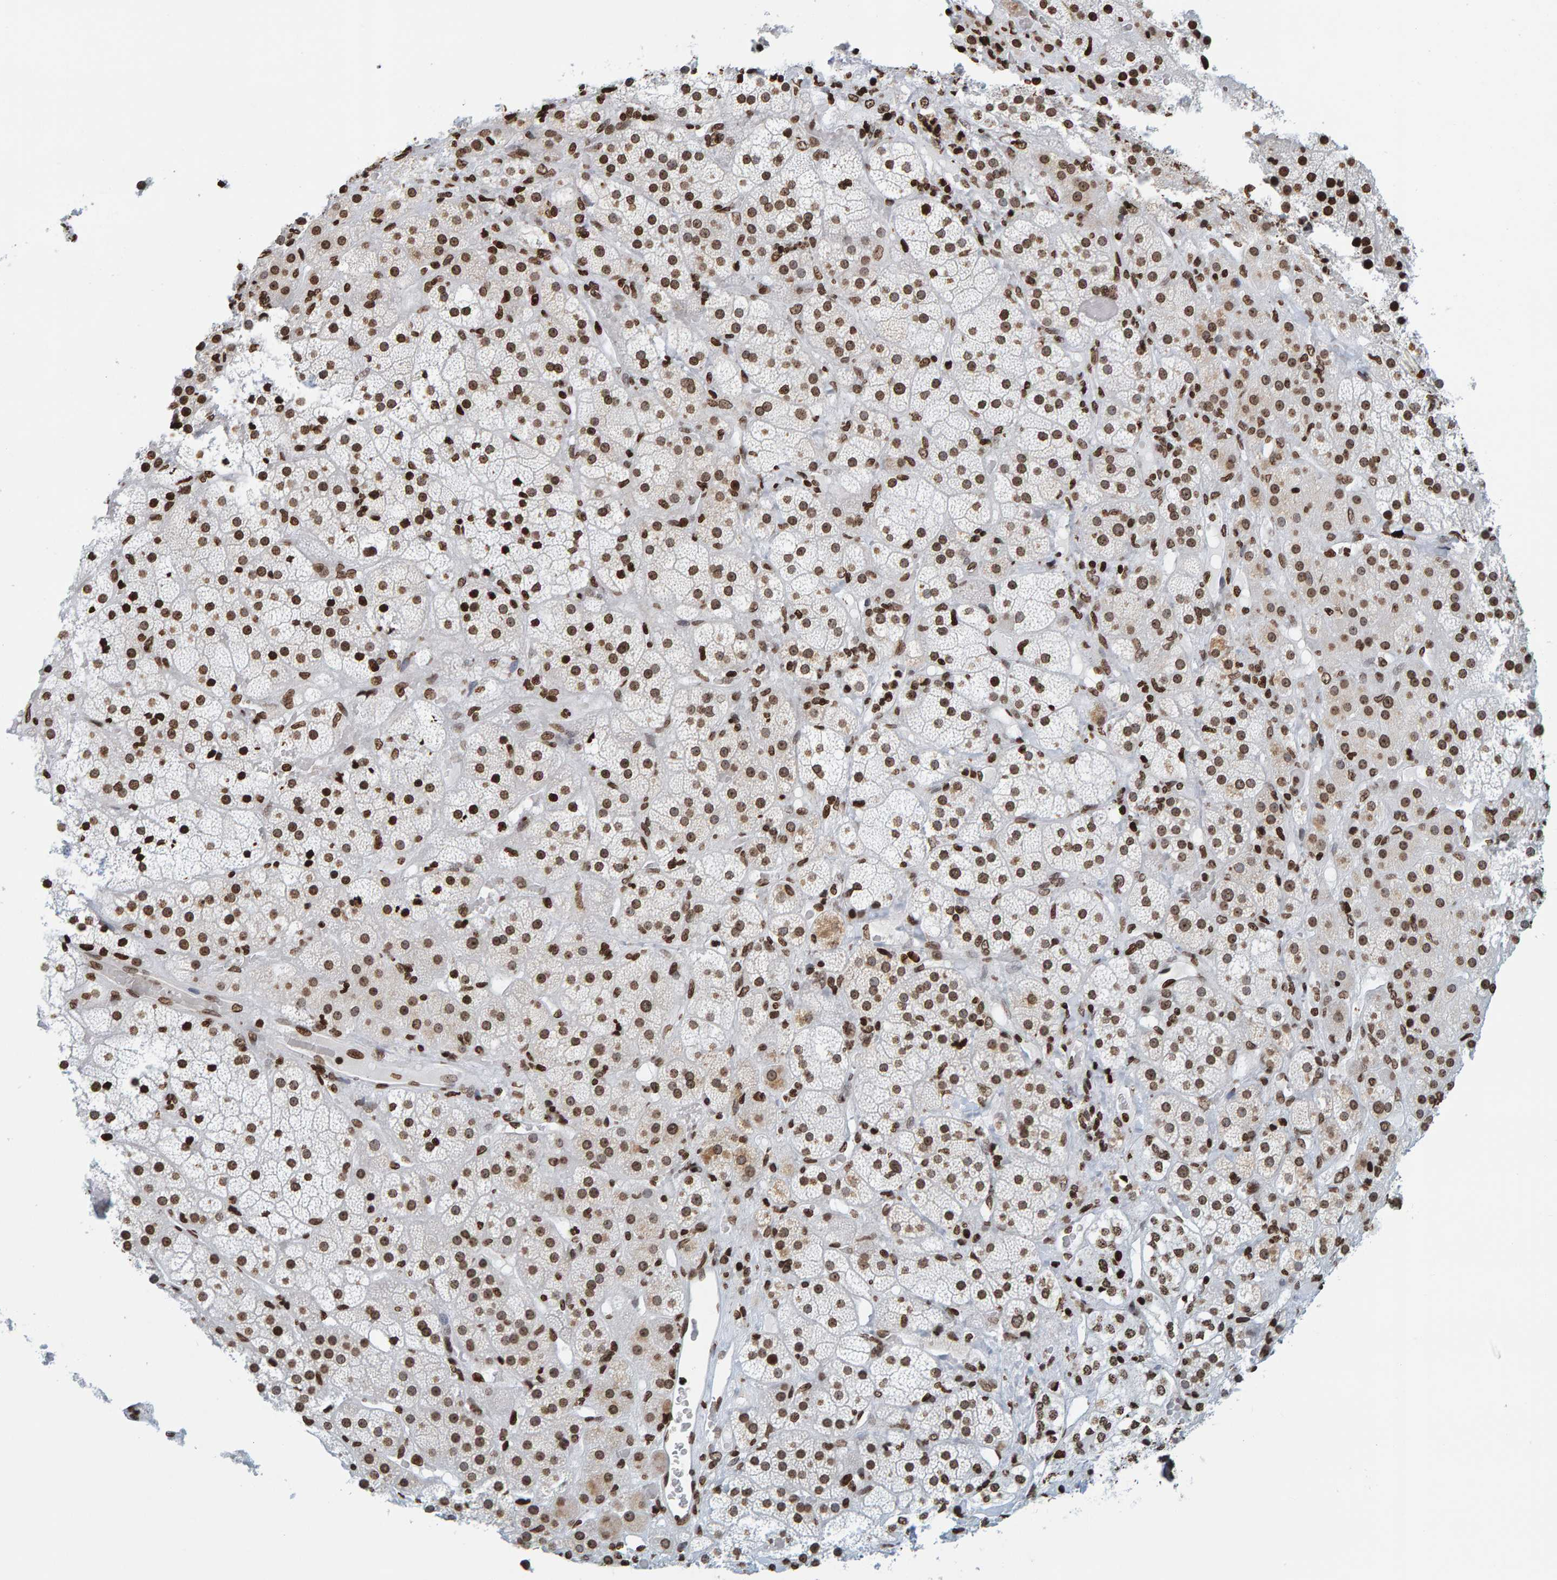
{"staining": {"intensity": "strong", "quantity": ">75%", "location": "nuclear"}, "tissue": "adrenal gland", "cell_type": "Glandular cells", "image_type": "normal", "snomed": [{"axis": "morphology", "description": "Normal tissue, NOS"}, {"axis": "topography", "description": "Adrenal gland"}], "caption": "The histopathology image demonstrates immunohistochemical staining of benign adrenal gland. There is strong nuclear positivity is appreciated in about >75% of glandular cells.", "gene": "BRF2", "patient": {"sex": "male", "age": 57}}